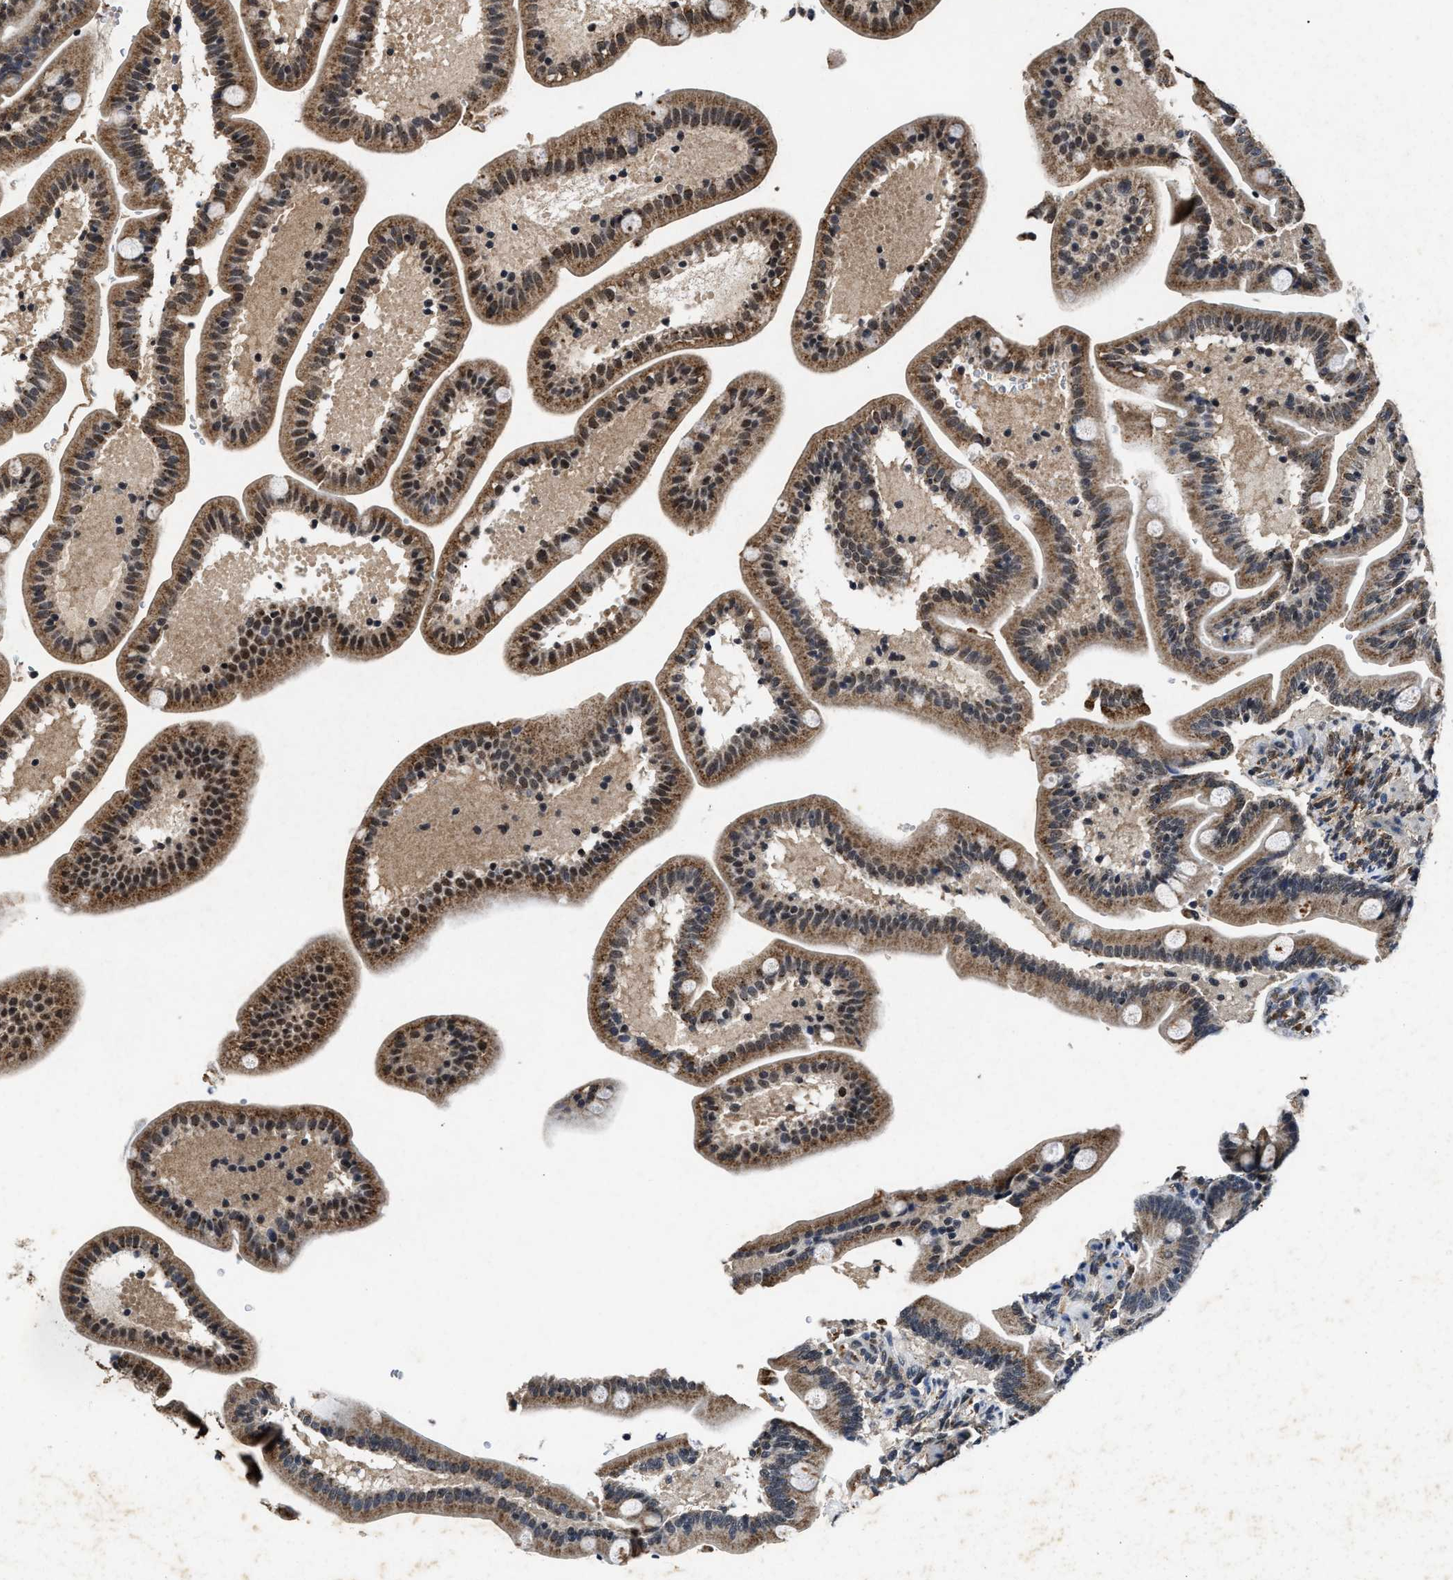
{"staining": {"intensity": "moderate", "quantity": ">75%", "location": "cytoplasmic/membranous,nuclear"}, "tissue": "duodenum", "cell_type": "Glandular cells", "image_type": "normal", "snomed": [{"axis": "morphology", "description": "Normal tissue, NOS"}, {"axis": "topography", "description": "Duodenum"}], "caption": "This is an image of immunohistochemistry (IHC) staining of unremarkable duodenum, which shows moderate expression in the cytoplasmic/membranous,nuclear of glandular cells.", "gene": "ACOX1", "patient": {"sex": "male", "age": 54}}